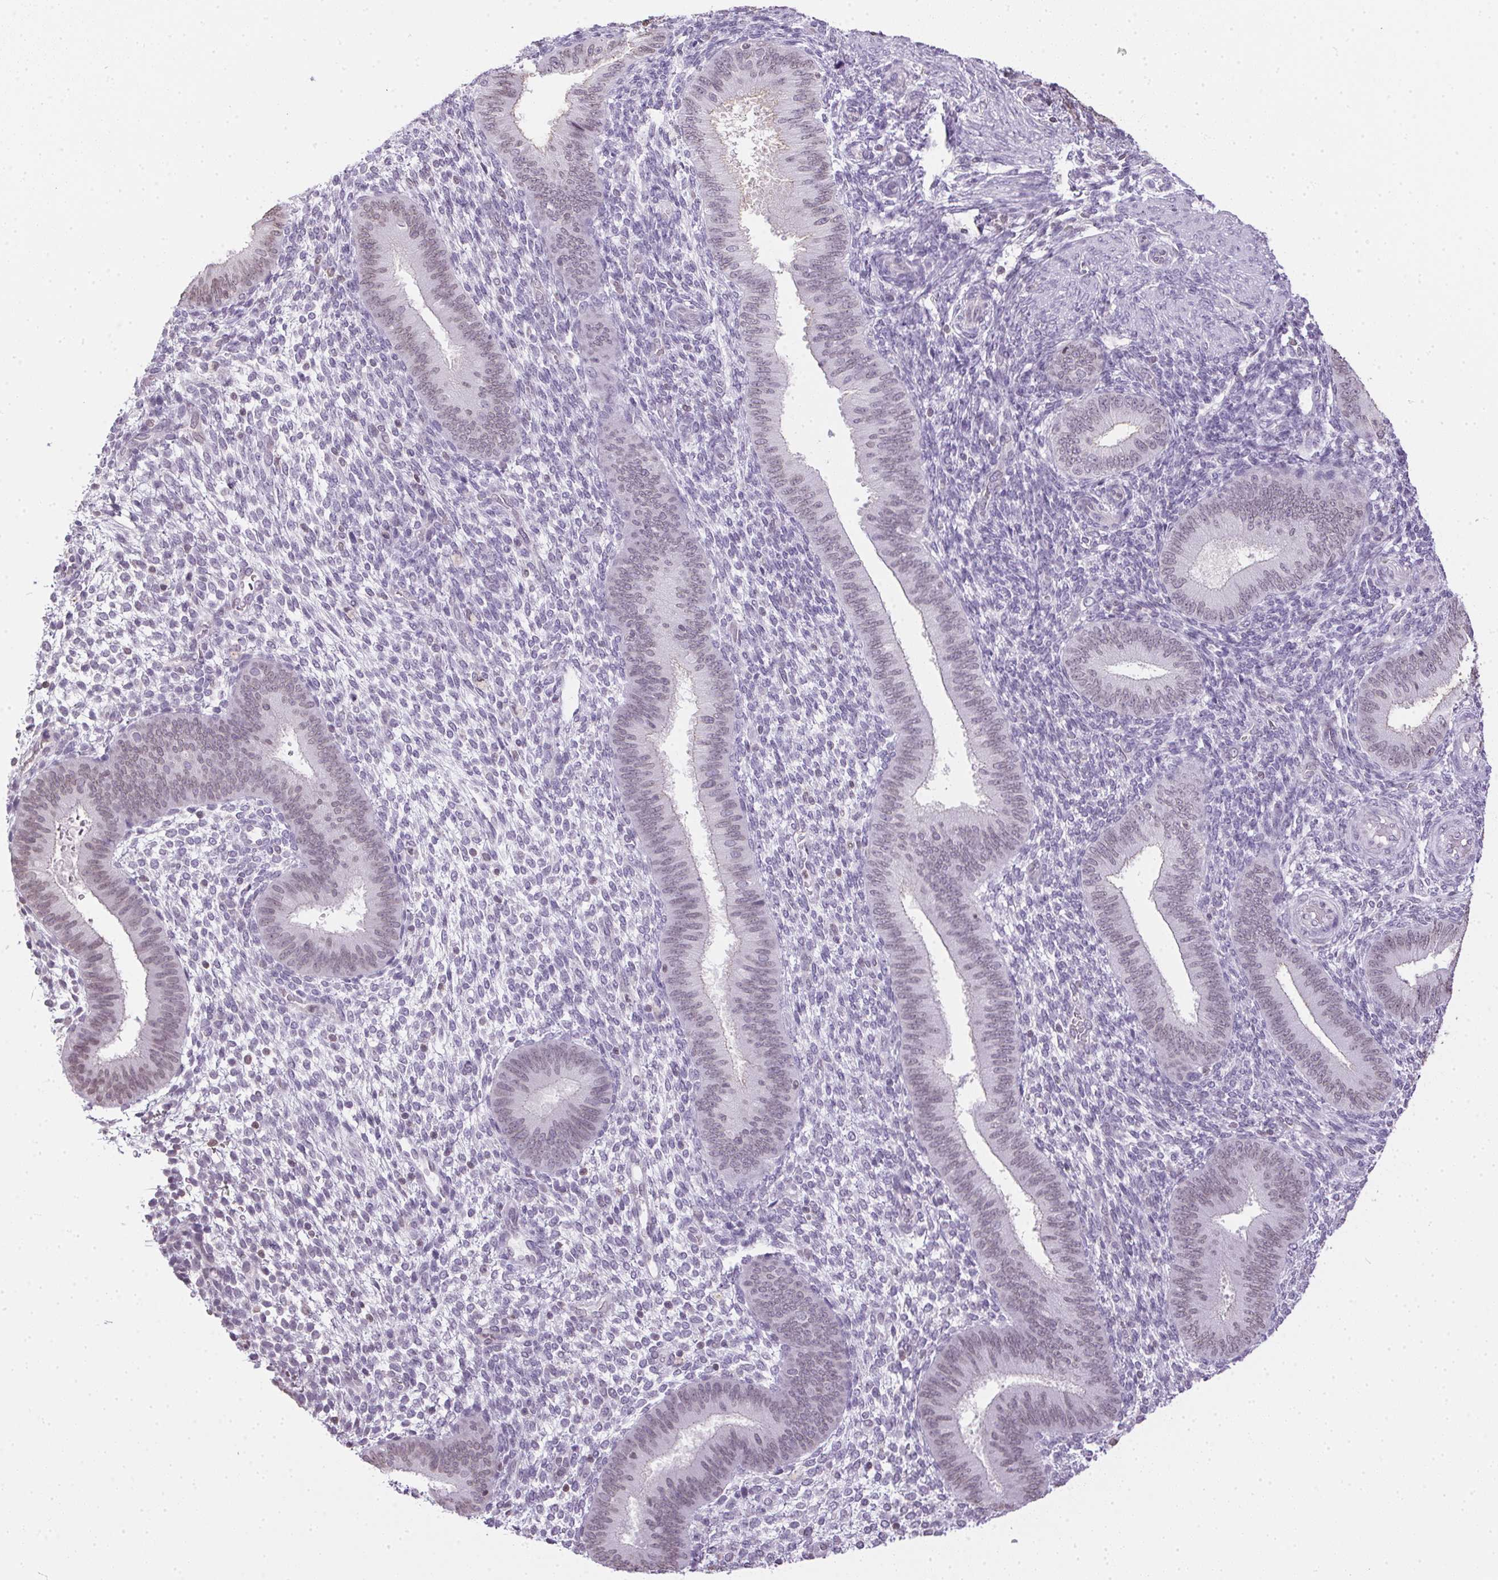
{"staining": {"intensity": "negative", "quantity": "none", "location": "none"}, "tissue": "endometrium", "cell_type": "Cells in endometrial stroma", "image_type": "normal", "snomed": [{"axis": "morphology", "description": "Normal tissue, NOS"}, {"axis": "topography", "description": "Endometrium"}], "caption": "Histopathology image shows no protein staining in cells in endometrial stroma of benign endometrium. Brightfield microscopy of IHC stained with DAB (3,3'-diaminobenzidine) (brown) and hematoxylin (blue), captured at high magnification.", "gene": "PRL", "patient": {"sex": "female", "age": 39}}